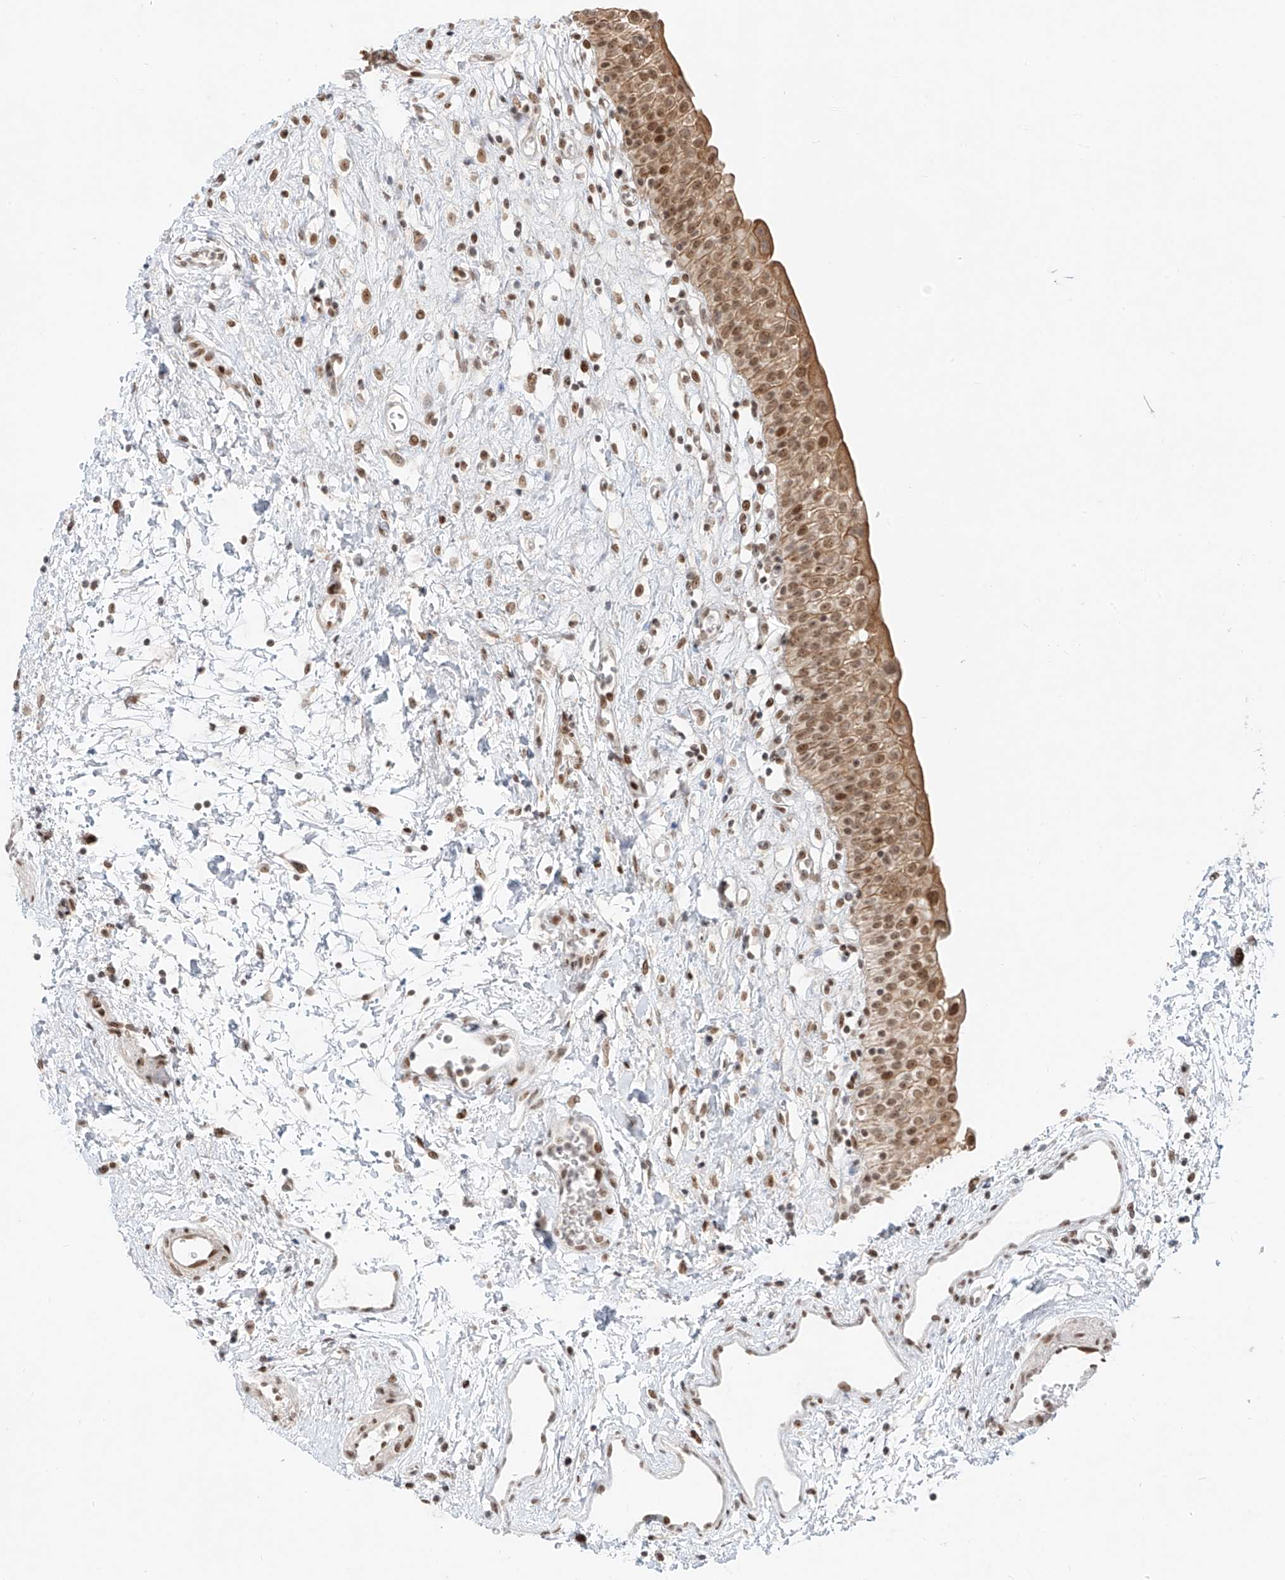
{"staining": {"intensity": "moderate", "quantity": ">75%", "location": "cytoplasmic/membranous,nuclear"}, "tissue": "urinary bladder", "cell_type": "Urothelial cells", "image_type": "normal", "snomed": [{"axis": "morphology", "description": "Normal tissue, NOS"}, {"axis": "topography", "description": "Urinary bladder"}], "caption": "This micrograph shows immunohistochemistry staining of benign urinary bladder, with medium moderate cytoplasmic/membranous,nuclear positivity in about >75% of urothelial cells.", "gene": "ZNF512", "patient": {"sex": "male", "age": 51}}